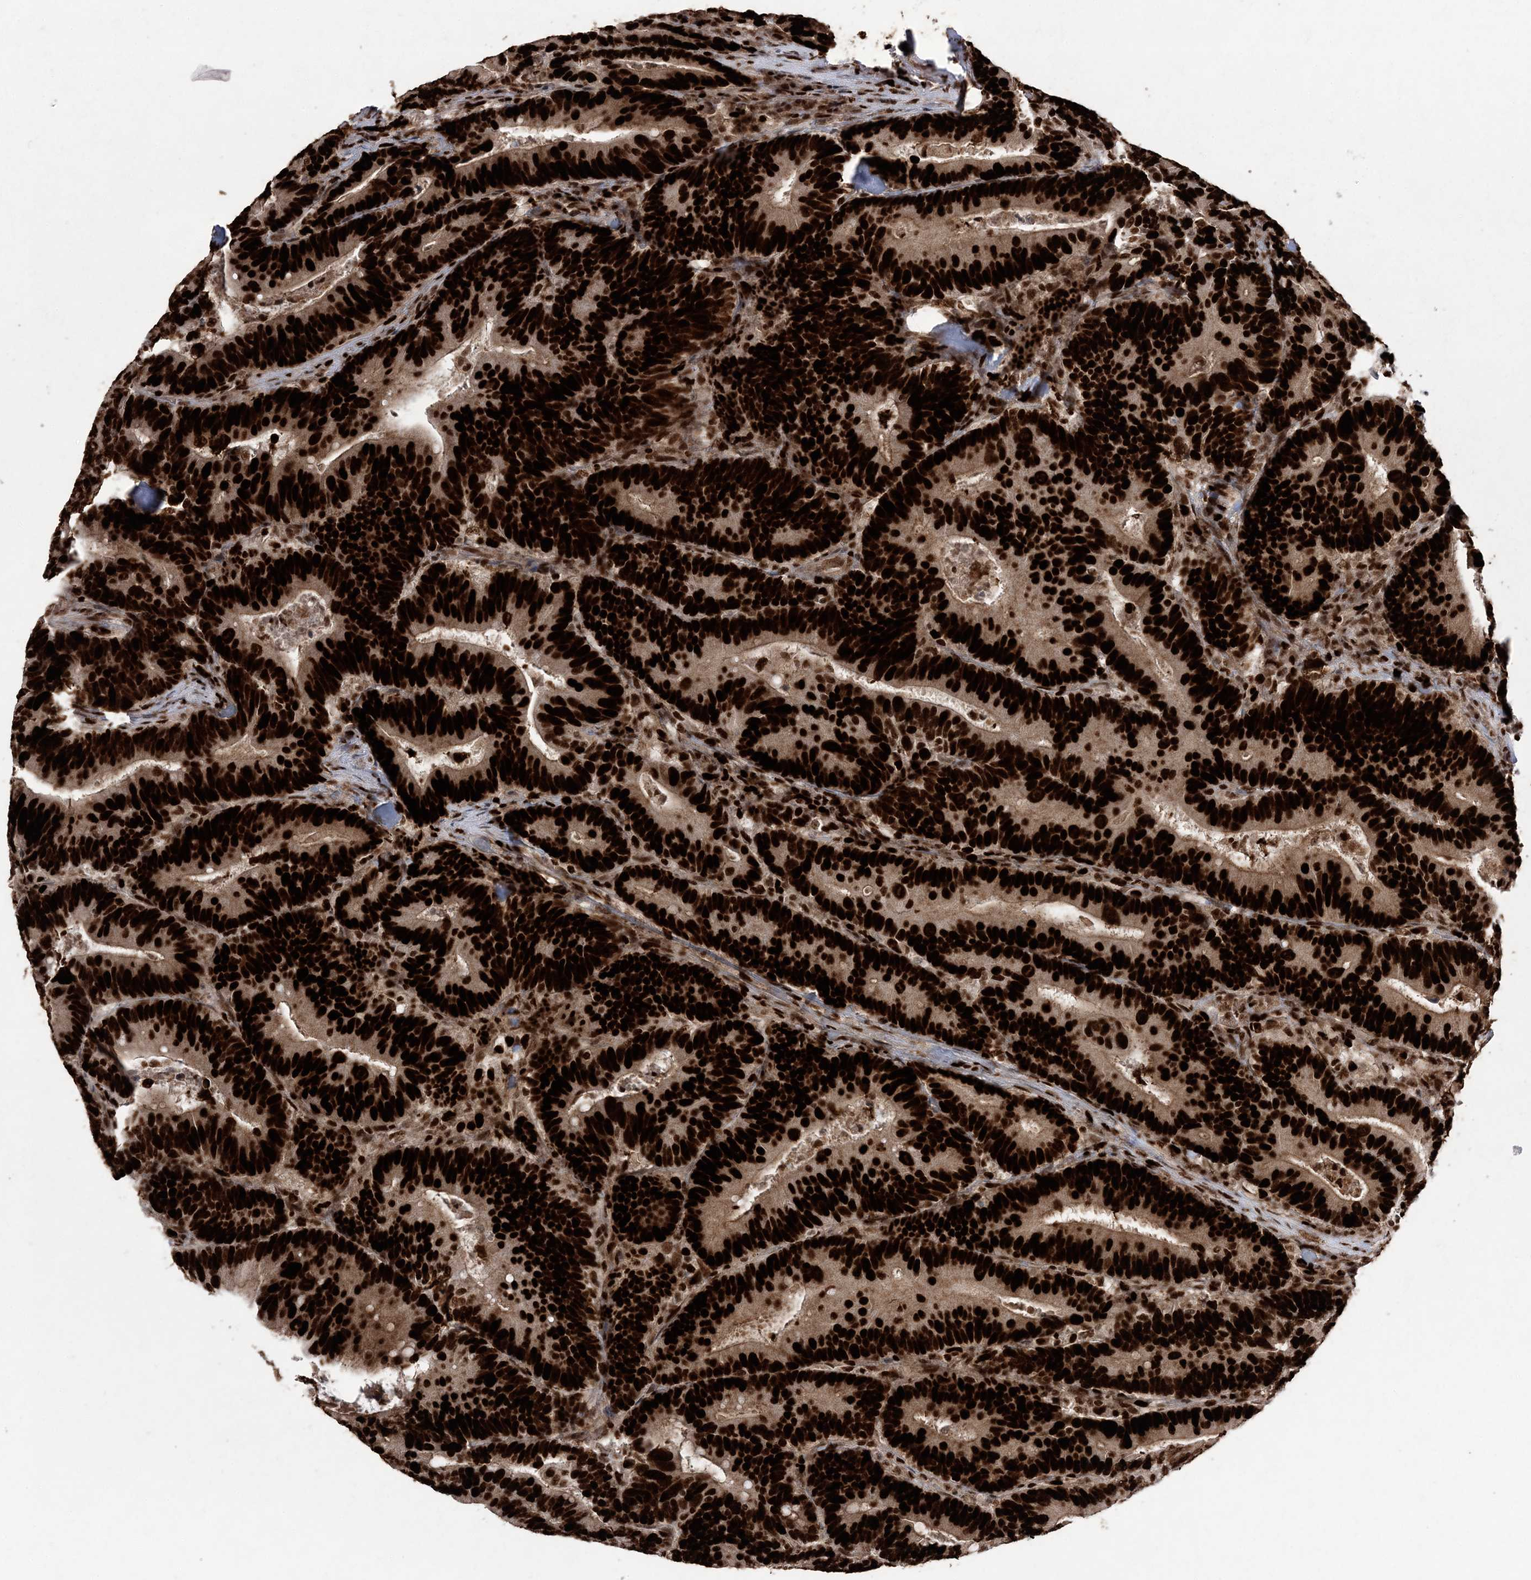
{"staining": {"intensity": "strong", "quantity": ">75%", "location": "nuclear"}, "tissue": "colorectal cancer", "cell_type": "Tumor cells", "image_type": "cancer", "snomed": [{"axis": "morphology", "description": "Adenocarcinoma, NOS"}, {"axis": "topography", "description": "Colon"}], "caption": "The image shows staining of colorectal cancer (adenocarcinoma), revealing strong nuclear protein staining (brown color) within tumor cells.", "gene": "LIG1", "patient": {"sex": "female", "age": 66}}